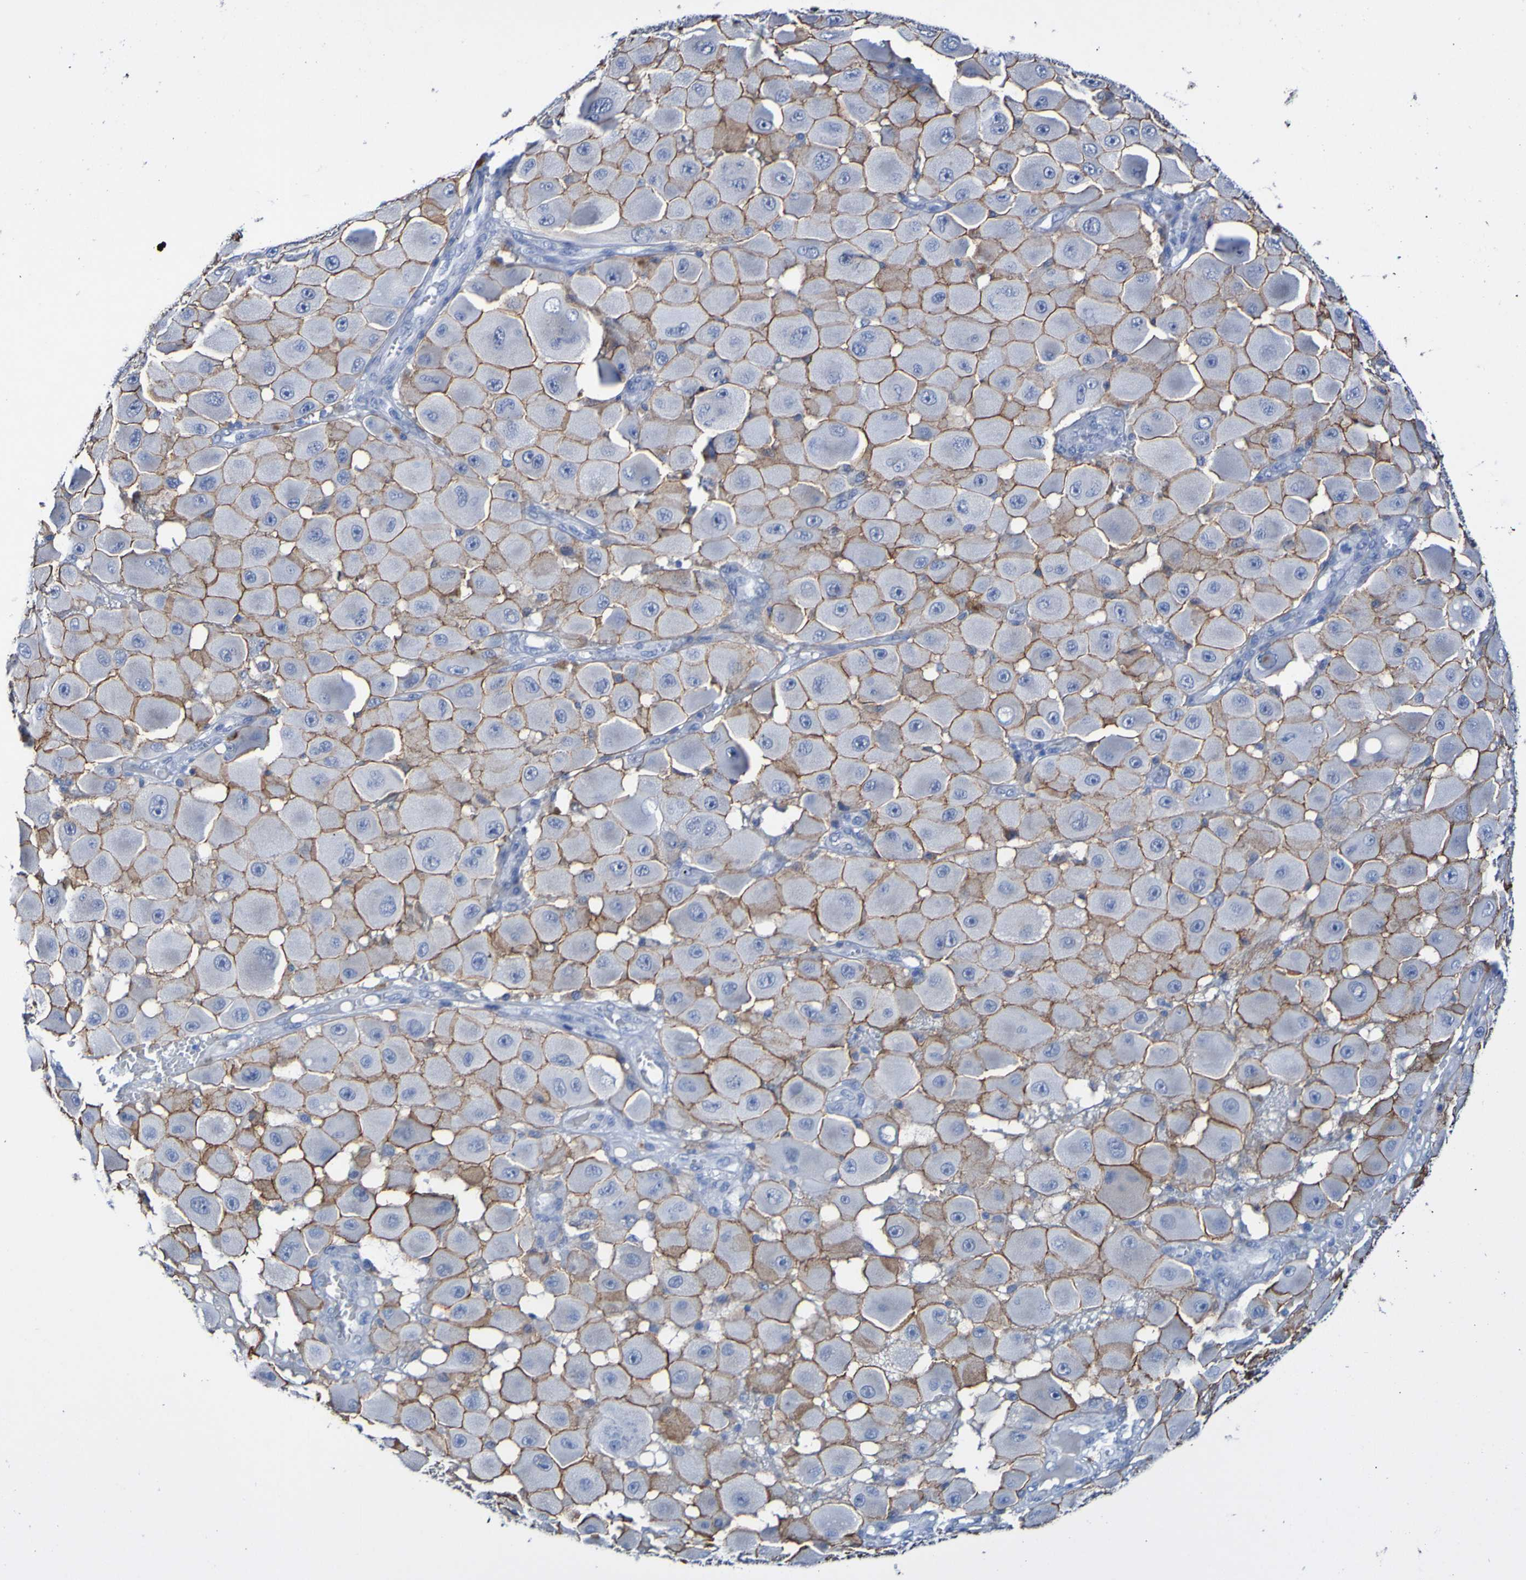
{"staining": {"intensity": "moderate", "quantity": ">75%", "location": "cytoplasmic/membranous"}, "tissue": "melanoma", "cell_type": "Tumor cells", "image_type": "cancer", "snomed": [{"axis": "morphology", "description": "Malignant melanoma, NOS"}, {"axis": "topography", "description": "Skin"}], "caption": "Malignant melanoma stained with IHC exhibits moderate cytoplasmic/membranous positivity in approximately >75% of tumor cells.", "gene": "SGCB", "patient": {"sex": "female", "age": 81}}